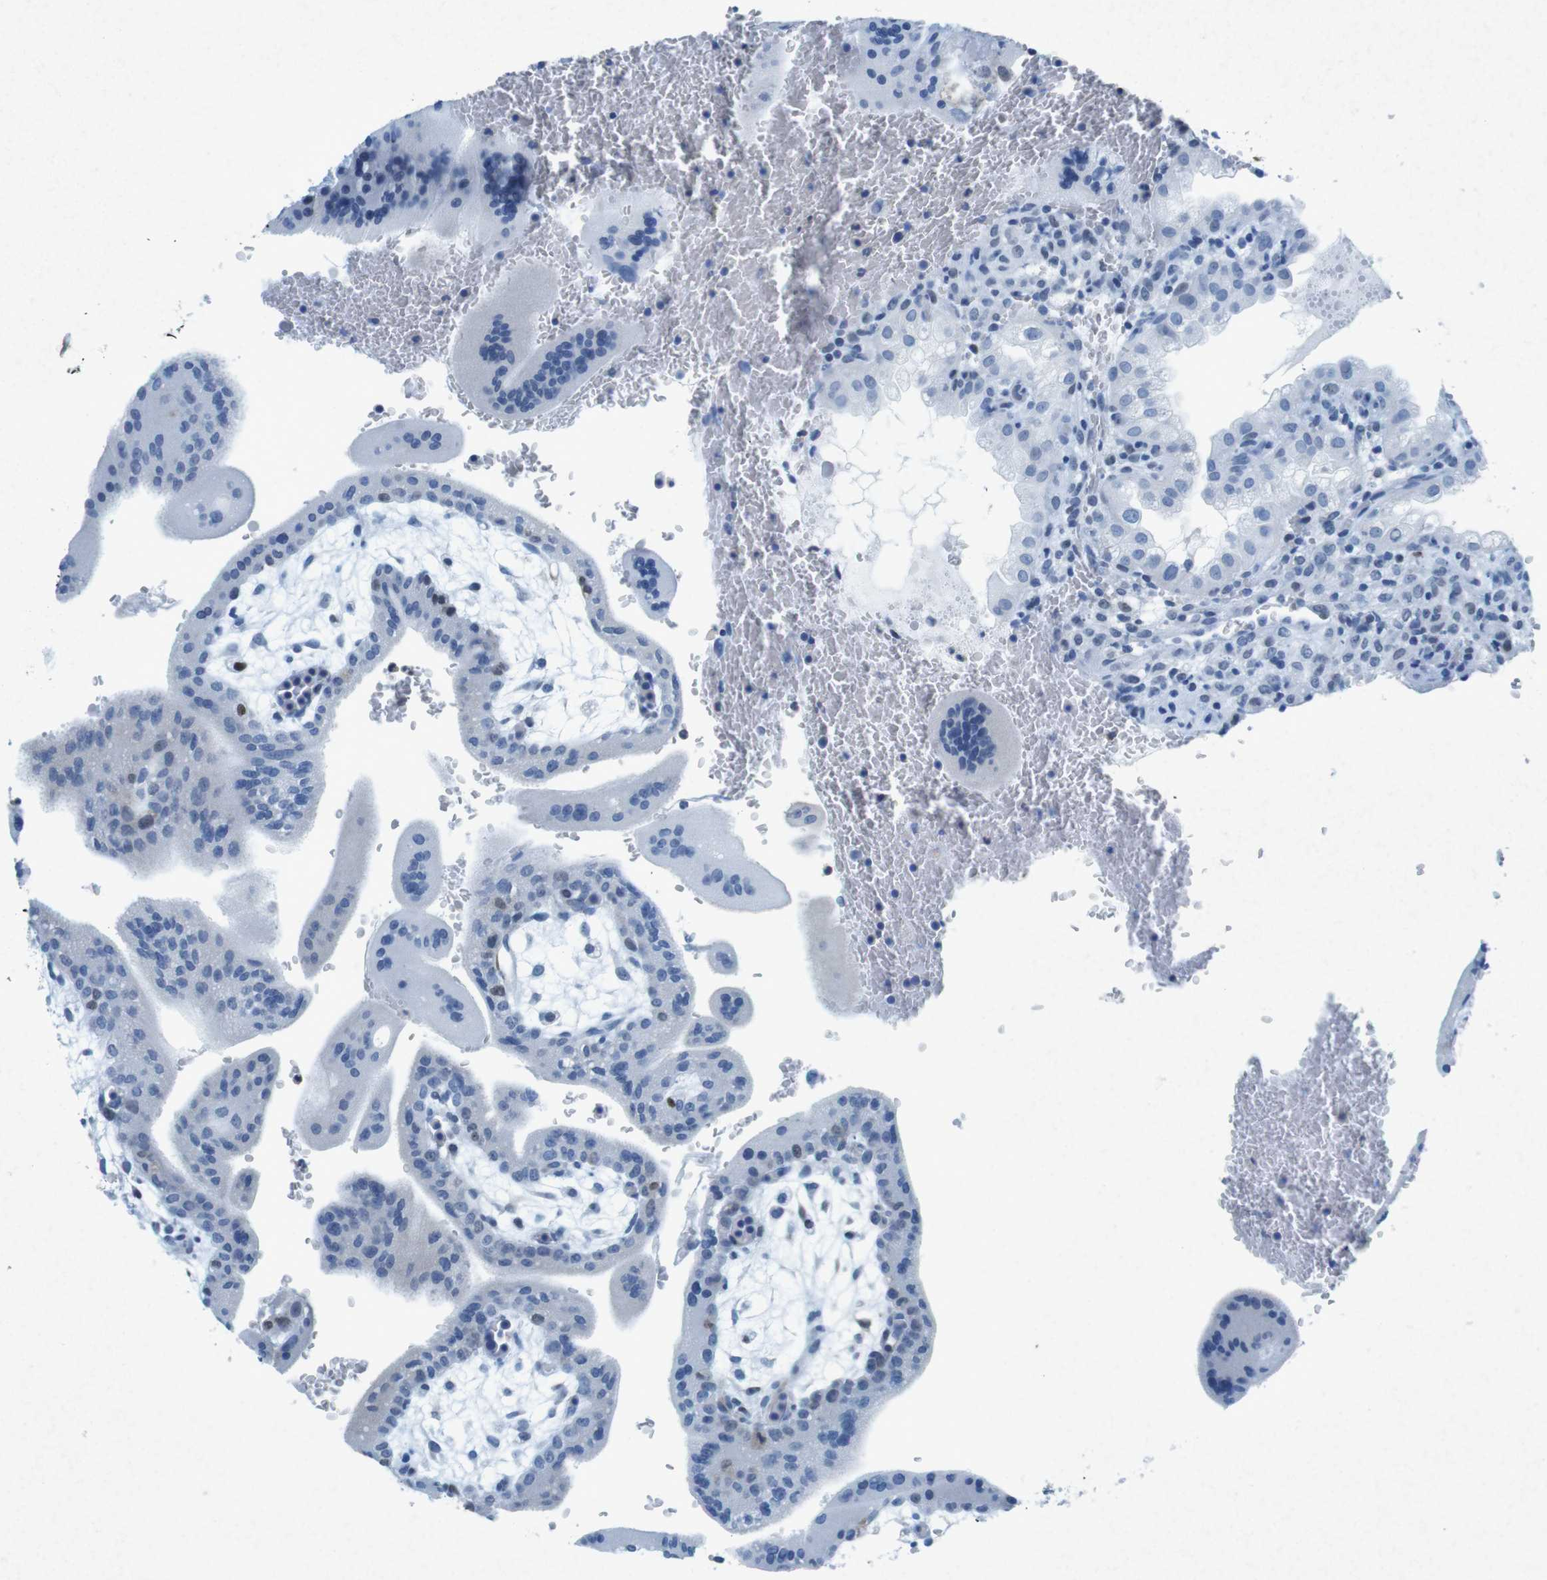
{"staining": {"intensity": "negative", "quantity": "none", "location": "none"}, "tissue": "placenta", "cell_type": "Decidual cells", "image_type": "normal", "snomed": [{"axis": "morphology", "description": "Normal tissue, NOS"}, {"axis": "topography", "description": "Placenta"}], "caption": "Immunohistochemistry (IHC) histopathology image of normal human placenta stained for a protein (brown), which shows no staining in decidual cells. The staining is performed using DAB brown chromogen with nuclei counter-stained in using hematoxylin.", "gene": "CTAG1B", "patient": {"sex": "female", "age": 35}}